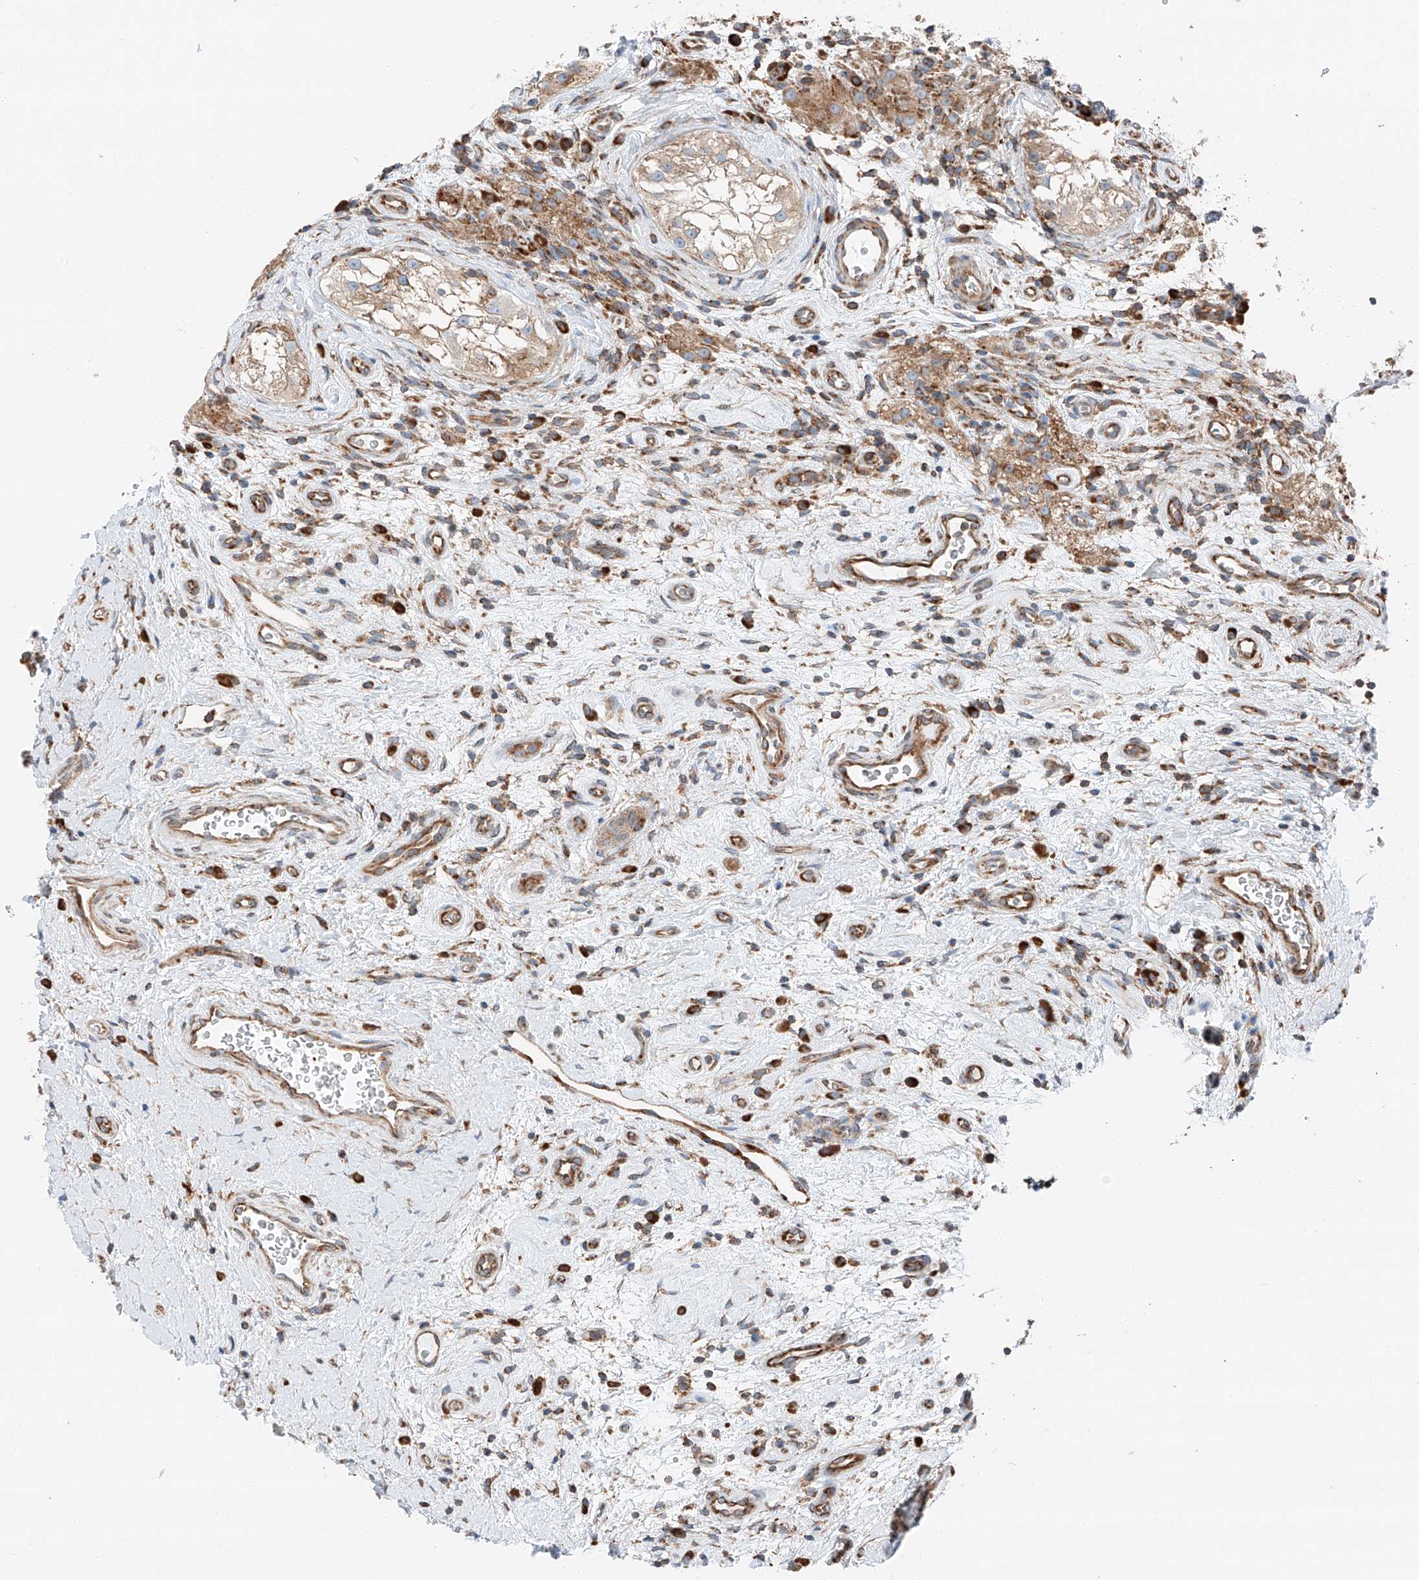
{"staining": {"intensity": "moderate", "quantity": ">75%", "location": "cytoplasmic/membranous"}, "tissue": "testis cancer", "cell_type": "Tumor cells", "image_type": "cancer", "snomed": [{"axis": "morphology", "description": "Seminoma, NOS"}, {"axis": "topography", "description": "Testis"}], "caption": "Seminoma (testis) stained with DAB (3,3'-diaminobenzidine) immunohistochemistry displays medium levels of moderate cytoplasmic/membranous staining in approximately >75% of tumor cells.", "gene": "ZC3H15", "patient": {"sex": "male", "age": 49}}